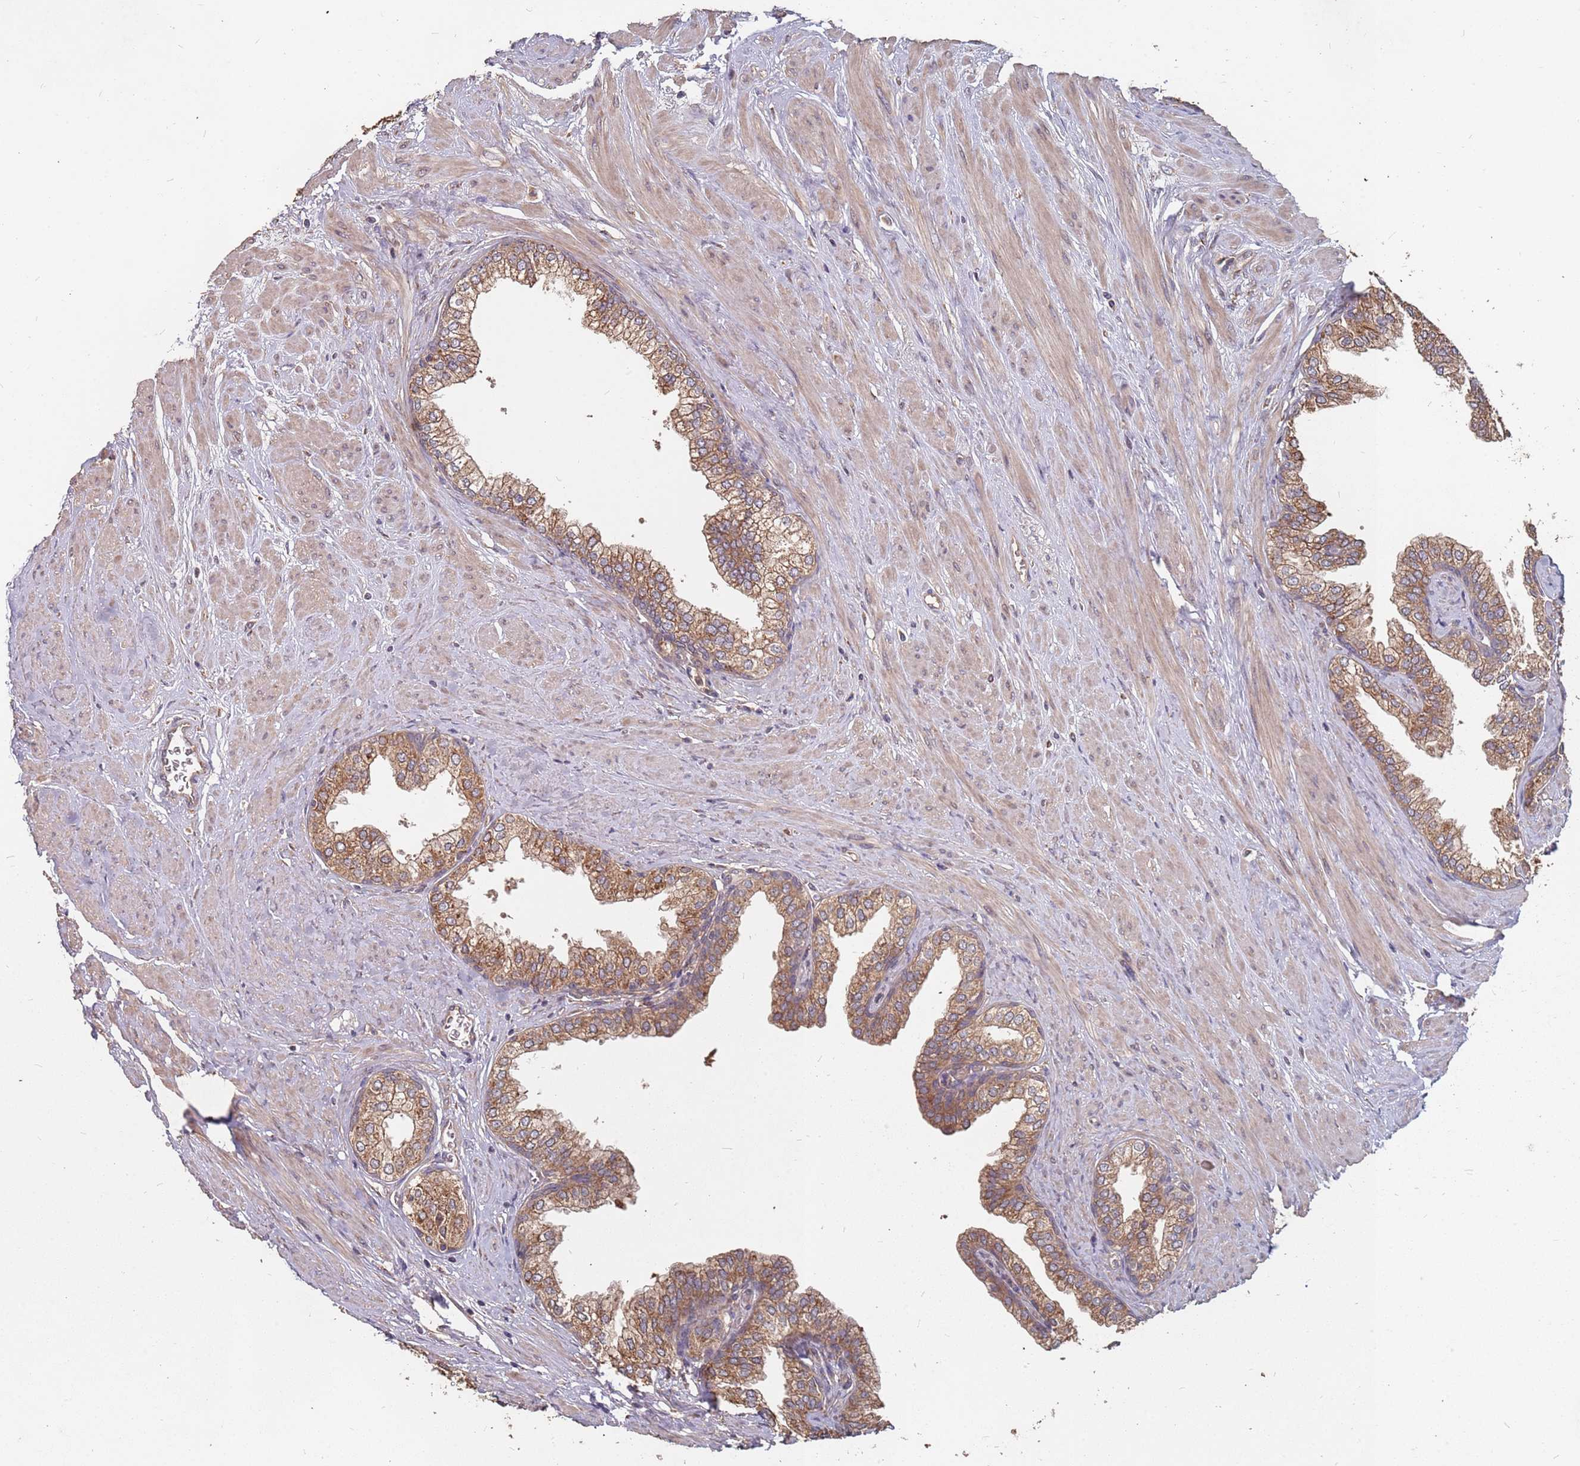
{"staining": {"intensity": "moderate", "quantity": "25%-75%", "location": "cytoplasmic/membranous"}, "tissue": "prostate", "cell_type": "Glandular cells", "image_type": "normal", "snomed": [{"axis": "morphology", "description": "Normal tissue, NOS"}, {"axis": "morphology", "description": "Urothelial carcinoma, Low grade"}, {"axis": "topography", "description": "Urinary bladder"}, {"axis": "topography", "description": "Prostate"}], "caption": "Immunohistochemistry (IHC) staining of benign prostate, which displays medium levels of moderate cytoplasmic/membranous staining in about 25%-75% of glandular cells indicating moderate cytoplasmic/membranous protein staining. The staining was performed using DAB (3,3'-diaminobenzidine) (brown) for protein detection and nuclei were counterstained in hematoxylin (blue).", "gene": "ATG5", "patient": {"sex": "male", "age": 60}}